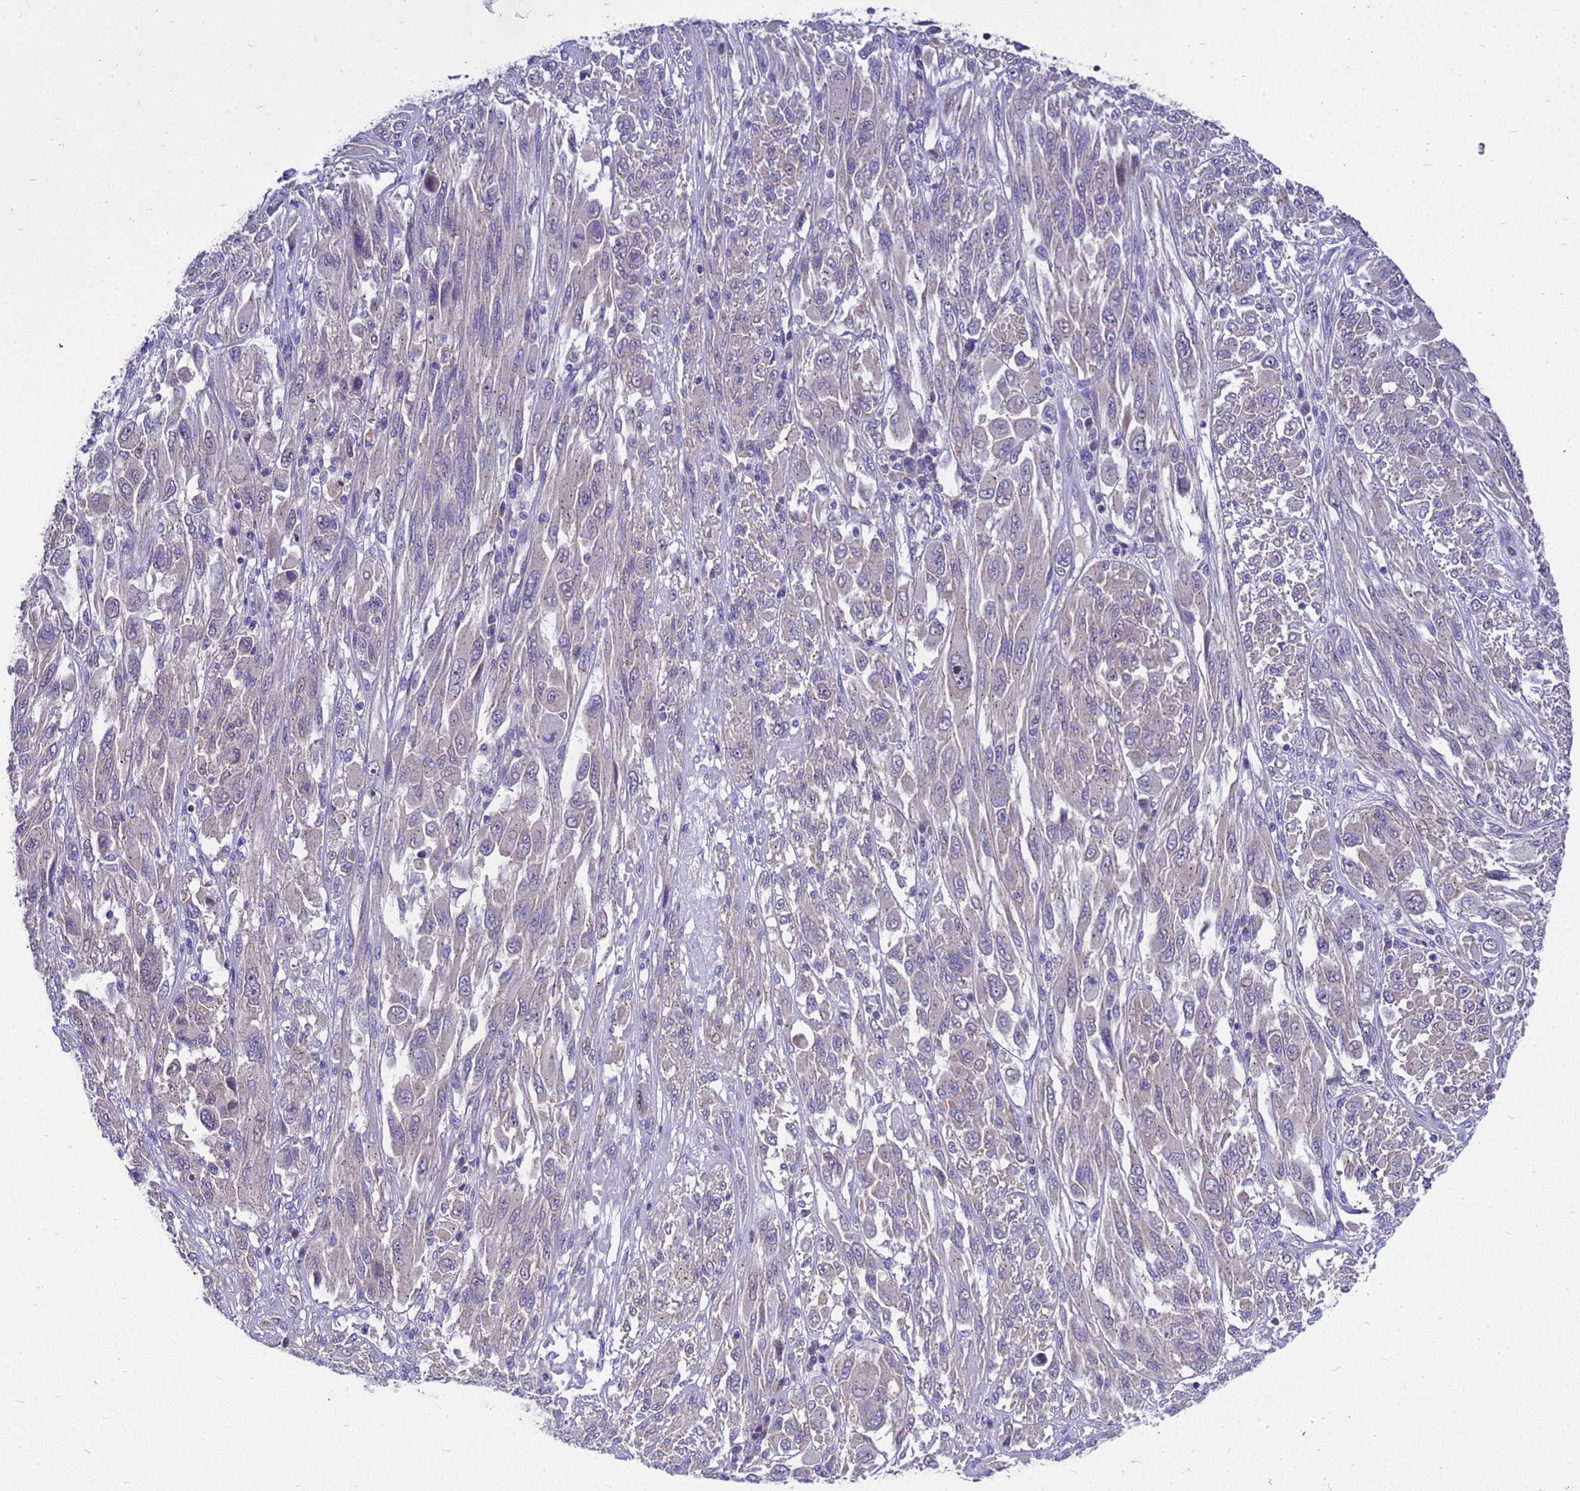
{"staining": {"intensity": "negative", "quantity": "none", "location": "none"}, "tissue": "melanoma", "cell_type": "Tumor cells", "image_type": "cancer", "snomed": [{"axis": "morphology", "description": "Malignant melanoma, NOS"}, {"axis": "topography", "description": "Skin"}], "caption": "Immunohistochemistry (IHC) of malignant melanoma exhibits no expression in tumor cells. Nuclei are stained in blue.", "gene": "POP7", "patient": {"sex": "female", "age": 91}}